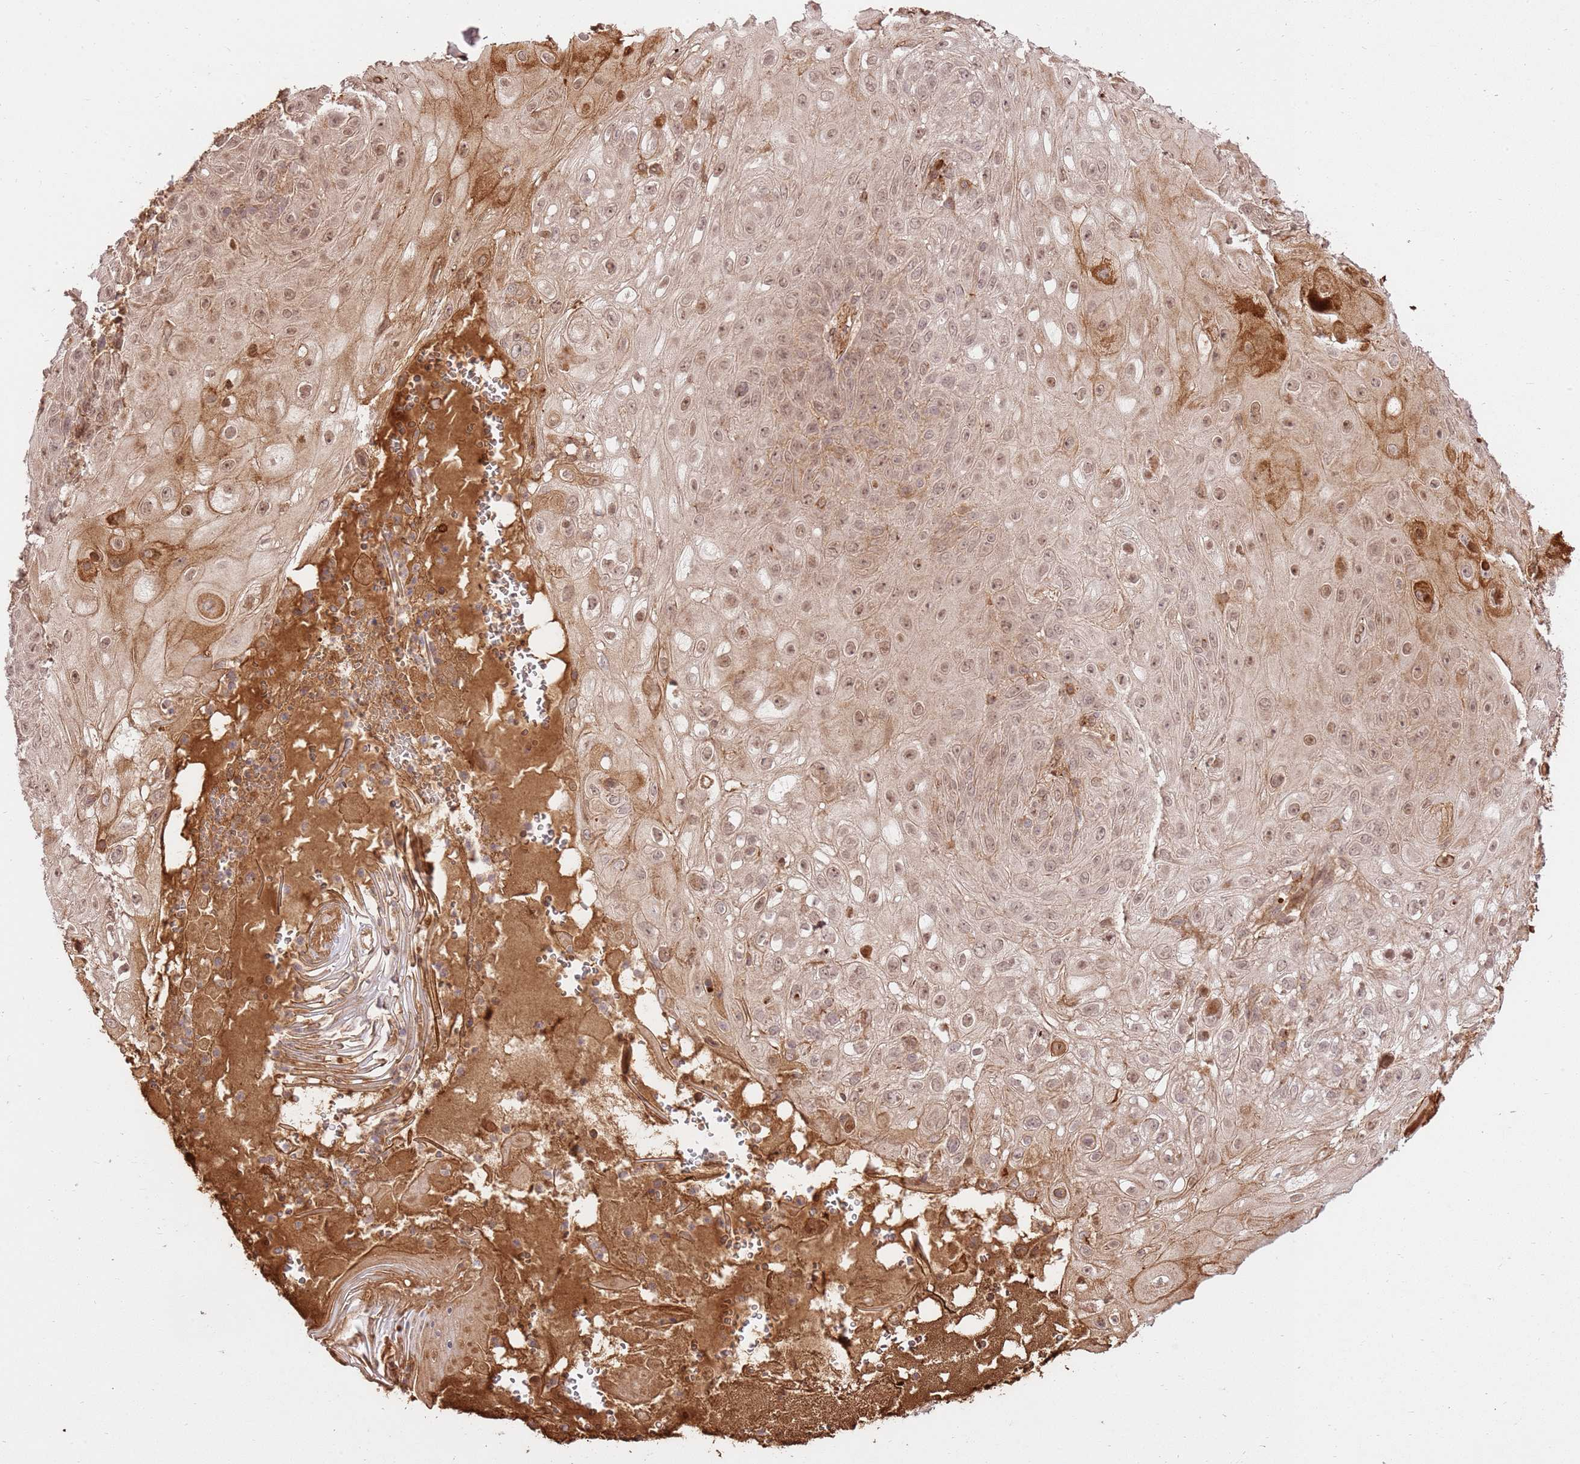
{"staining": {"intensity": "moderate", "quantity": ">75%", "location": "cytoplasmic/membranous,nuclear"}, "tissue": "skin cancer", "cell_type": "Tumor cells", "image_type": "cancer", "snomed": [{"axis": "morphology", "description": "Normal tissue, NOS"}, {"axis": "morphology", "description": "Squamous cell carcinoma, NOS"}, {"axis": "topography", "description": "Skin"}, {"axis": "topography", "description": "Cartilage tissue"}], "caption": "Approximately >75% of tumor cells in human skin squamous cell carcinoma show moderate cytoplasmic/membranous and nuclear protein staining as visualized by brown immunohistochemical staining.", "gene": "KATNAL2", "patient": {"sex": "female", "age": 79}}